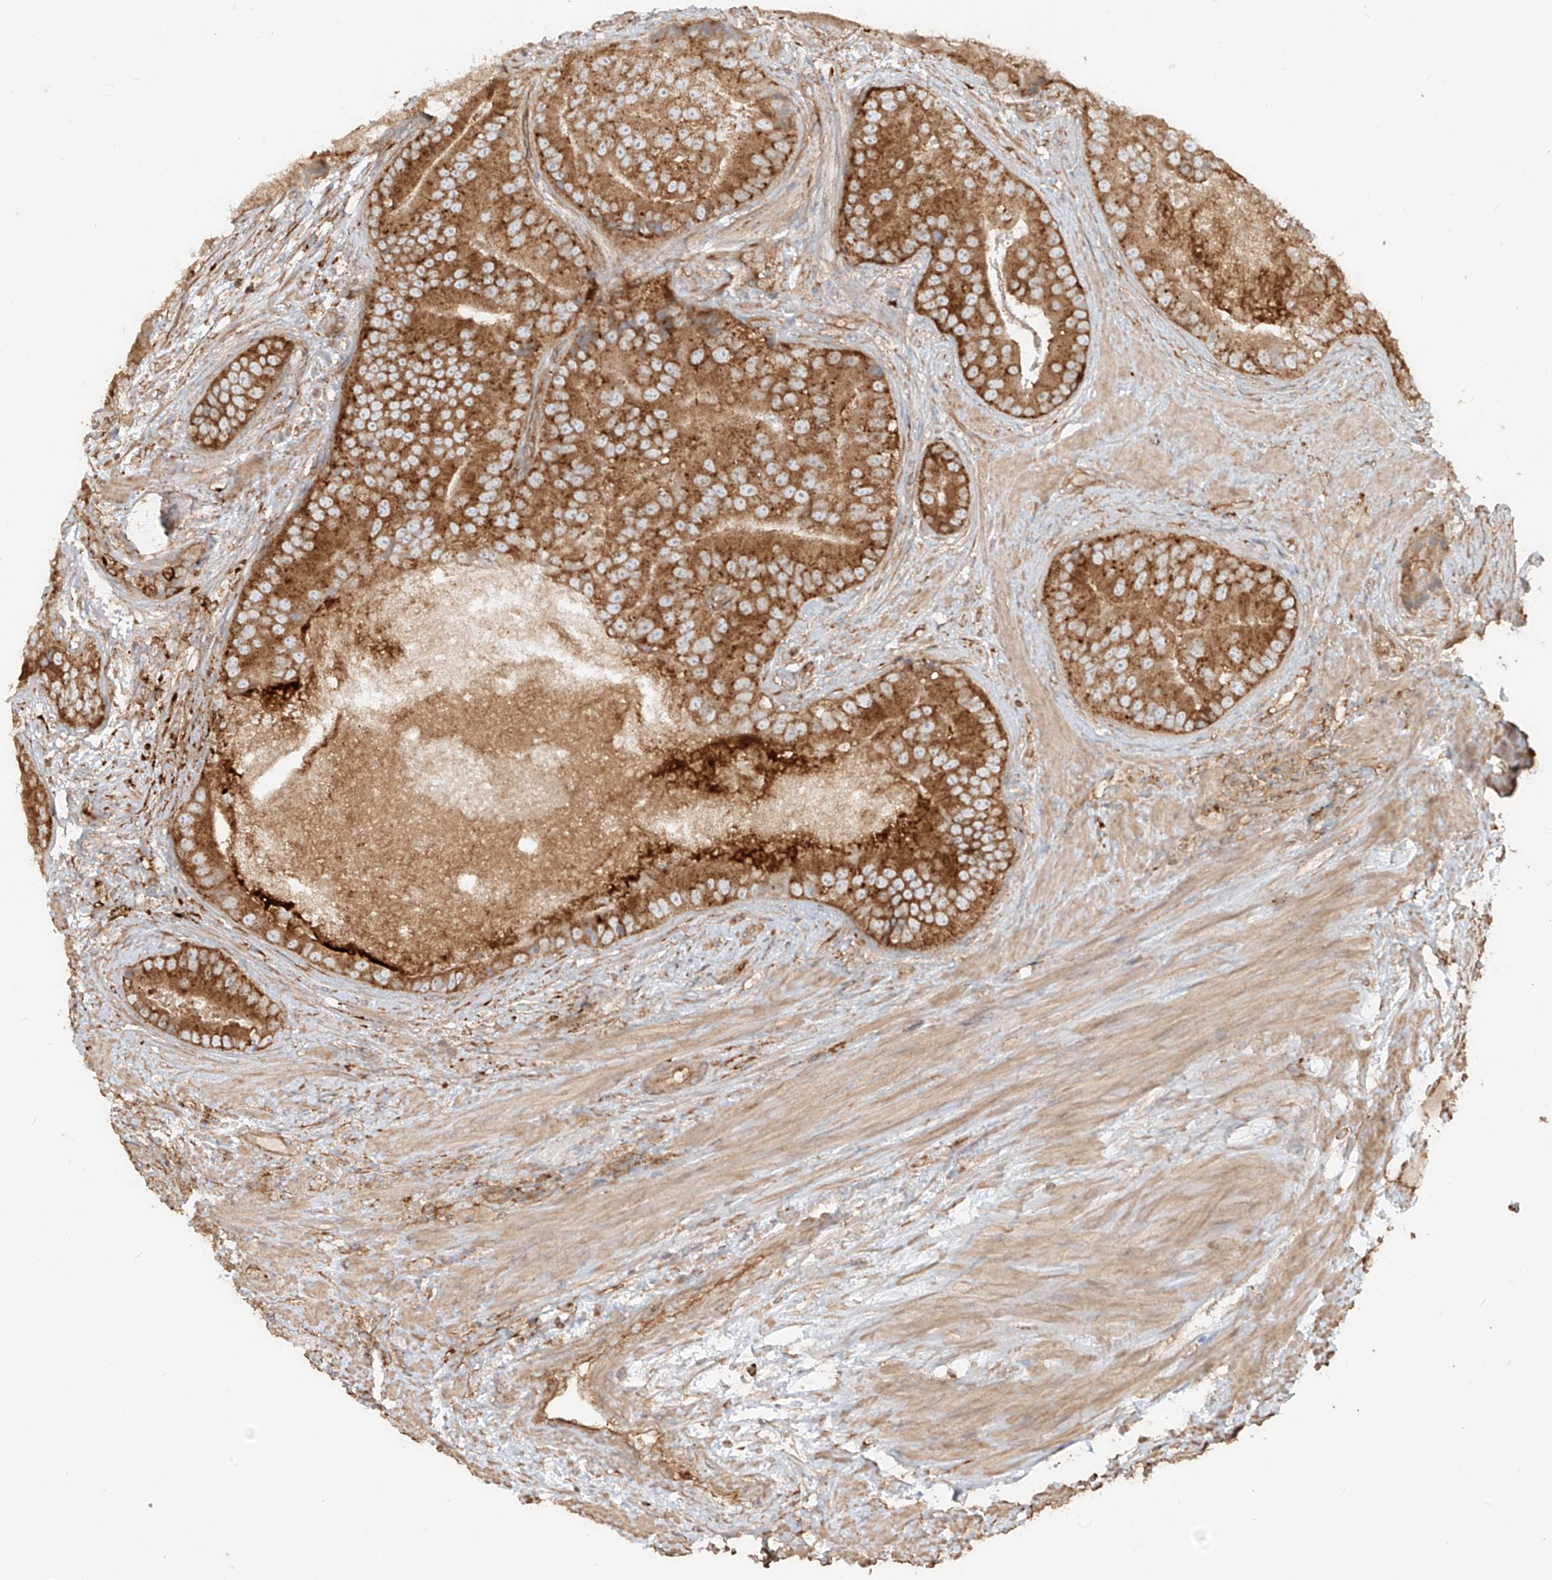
{"staining": {"intensity": "strong", "quantity": ">75%", "location": "cytoplasmic/membranous"}, "tissue": "prostate cancer", "cell_type": "Tumor cells", "image_type": "cancer", "snomed": [{"axis": "morphology", "description": "Adenocarcinoma, High grade"}, {"axis": "topography", "description": "Prostate"}], "caption": "Brown immunohistochemical staining in human prostate cancer (adenocarcinoma (high-grade)) demonstrates strong cytoplasmic/membranous positivity in approximately >75% of tumor cells.", "gene": "CCDC115", "patient": {"sex": "male", "age": 70}}